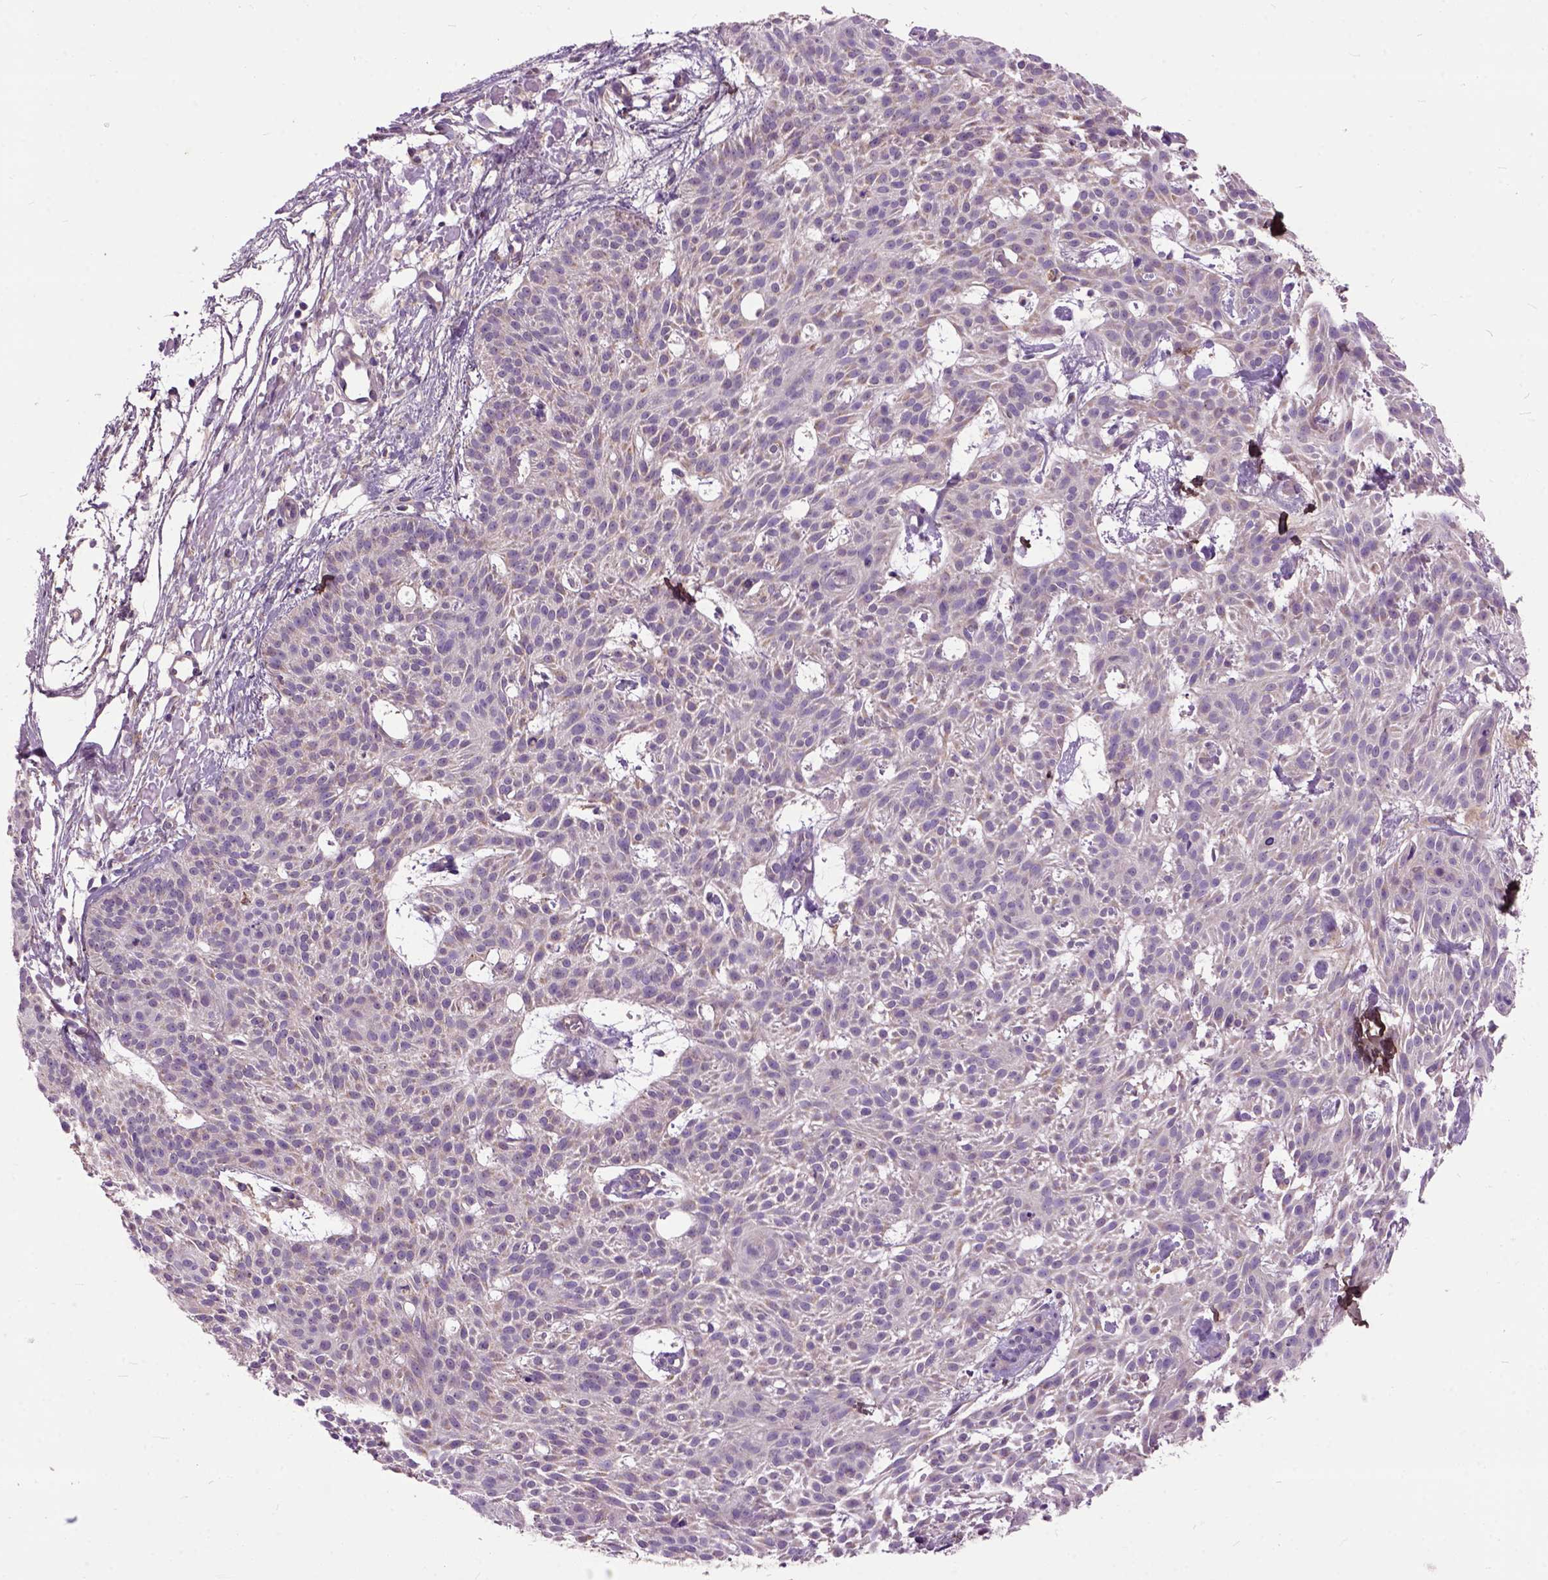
{"staining": {"intensity": "weak", "quantity": "25%-75%", "location": "cytoplasmic/membranous"}, "tissue": "skin cancer", "cell_type": "Tumor cells", "image_type": "cancer", "snomed": [{"axis": "morphology", "description": "Basal cell carcinoma"}, {"axis": "topography", "description": "Skin"}], "caption": "Immunohistochemistry of skin basal cell carcinoma displays low levels of weak cytoplasmic/membranous positivity in approximately 25%-75% of tumor cells.", "gene": "MAPT", "patient": {"sex": "female", "age": 78}}